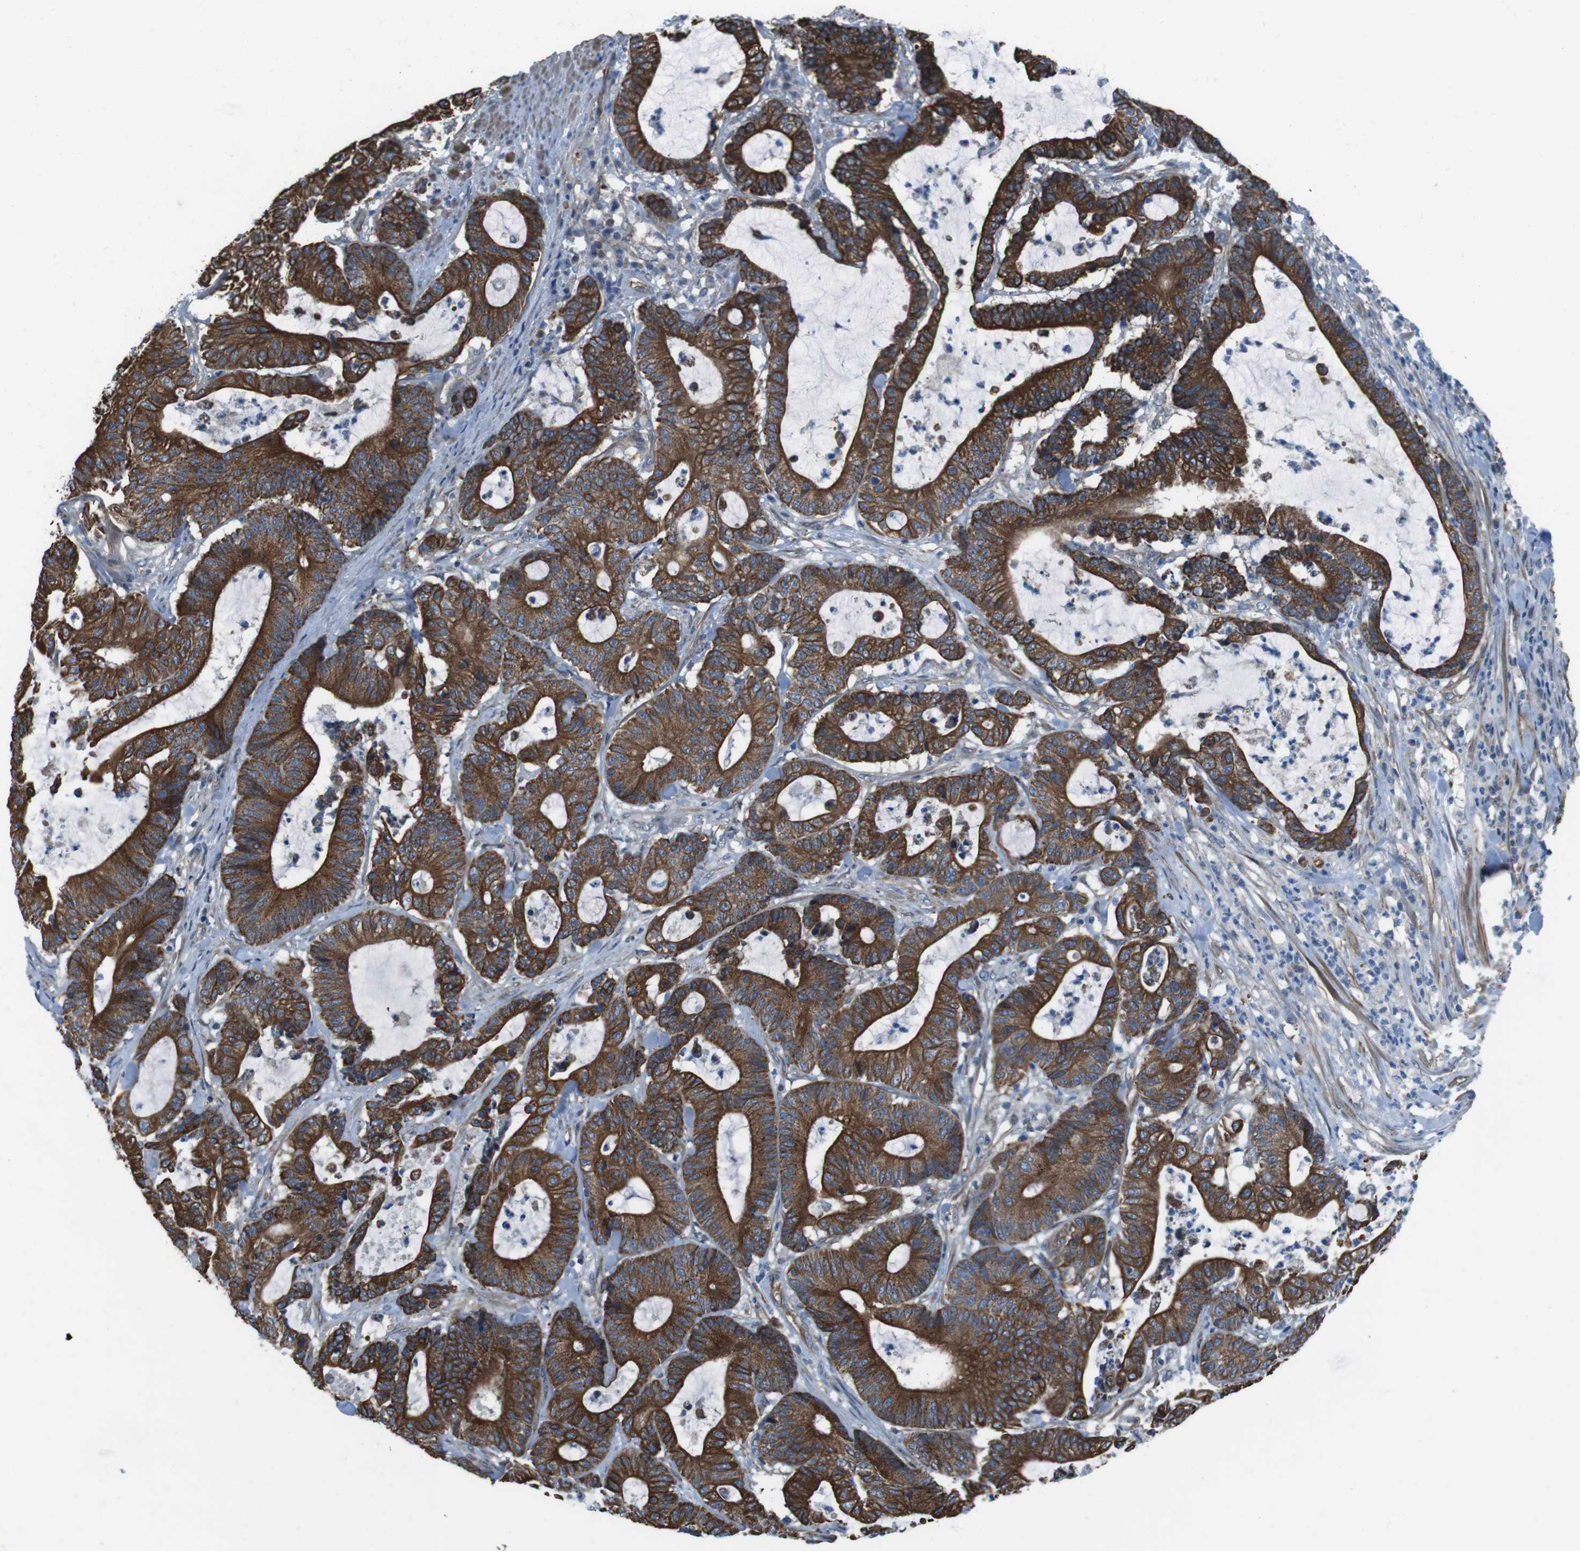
{"staining": {"intensity": "strong", "quantity": ">75%", "location": "cytoplasmic/membranous"}, "tissue": "colorectal cancer", "cell_type": "Tumor cells", "image_type": "cancer", "snomed": [{"axis": "morphology", "description": "Adenocarcinoma, NOS"}, {"axis": "topography", "description": "Colon"}], "caption": "Immunohistochemistry (IHC) histopathology image of human adenocarcinoma (colorectal) stained for a protein (brown), which demonstrates high levels of strong cytoplasmic/membranous staining in approximately >75% of tumor cells.", "gene": "FAM174B", "patient": {"sex": "female", "age": 84}}